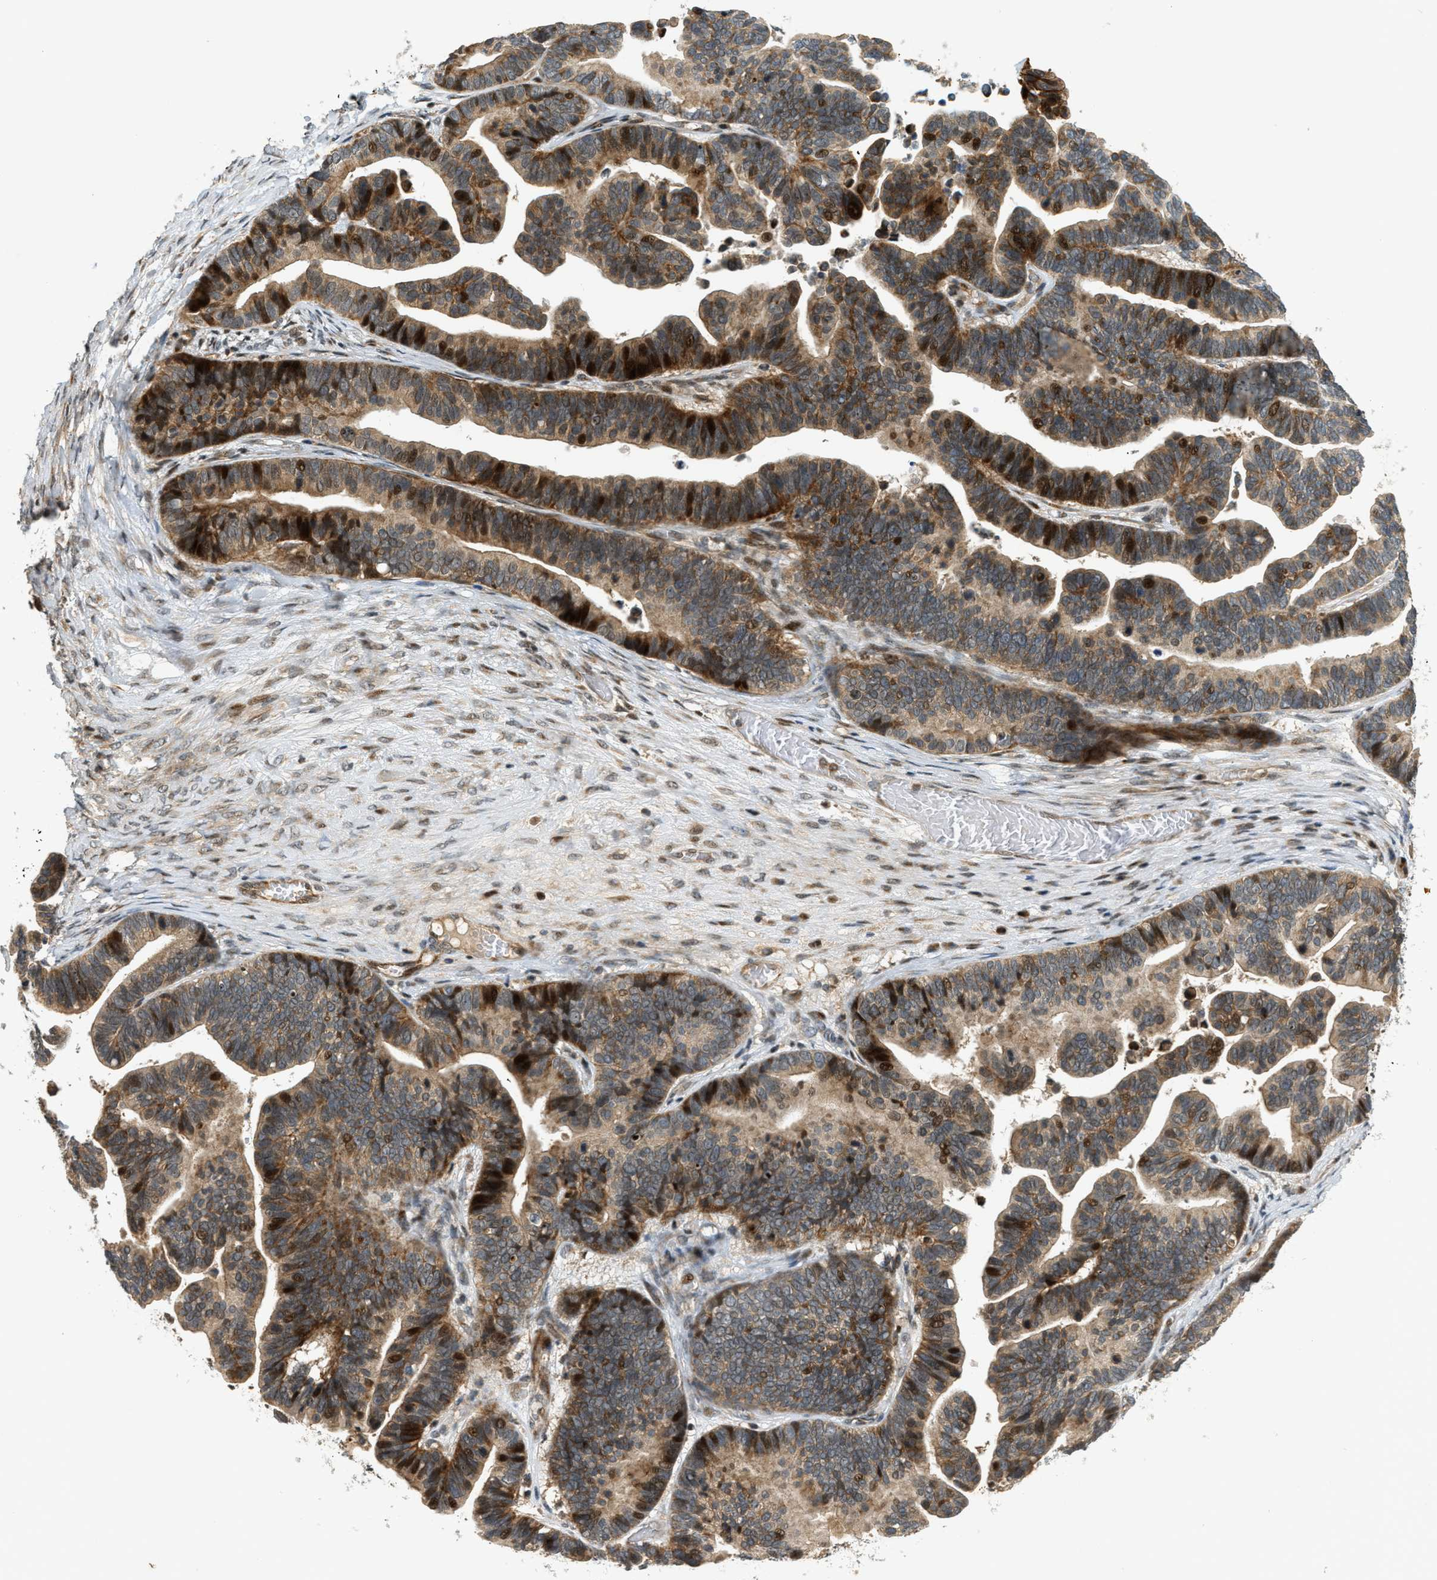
{"staining": {"intensity": "strong", "quantity": "25%-75%", "location": "cytoplasmic/membranous,nuclear"}, "tissue": "ovarian cancer", "cell_type": "Tumor cells", "image_type": "cancer", "snomed": [{"axis": "morphology", "description": "Cystadenocarcinoma, serous, NOS"}, {"axis": "topography", "description": "Ovary"}], "caption": "Immunohistochemistry of ovarian cancer exhibits high levels of strong cytoplasmic/membranous and nuclear staining in approximately 25%-75% of tumor cells.", "gene": "TRAPPC14", "patient": {"sex": "female", "age": 56}}